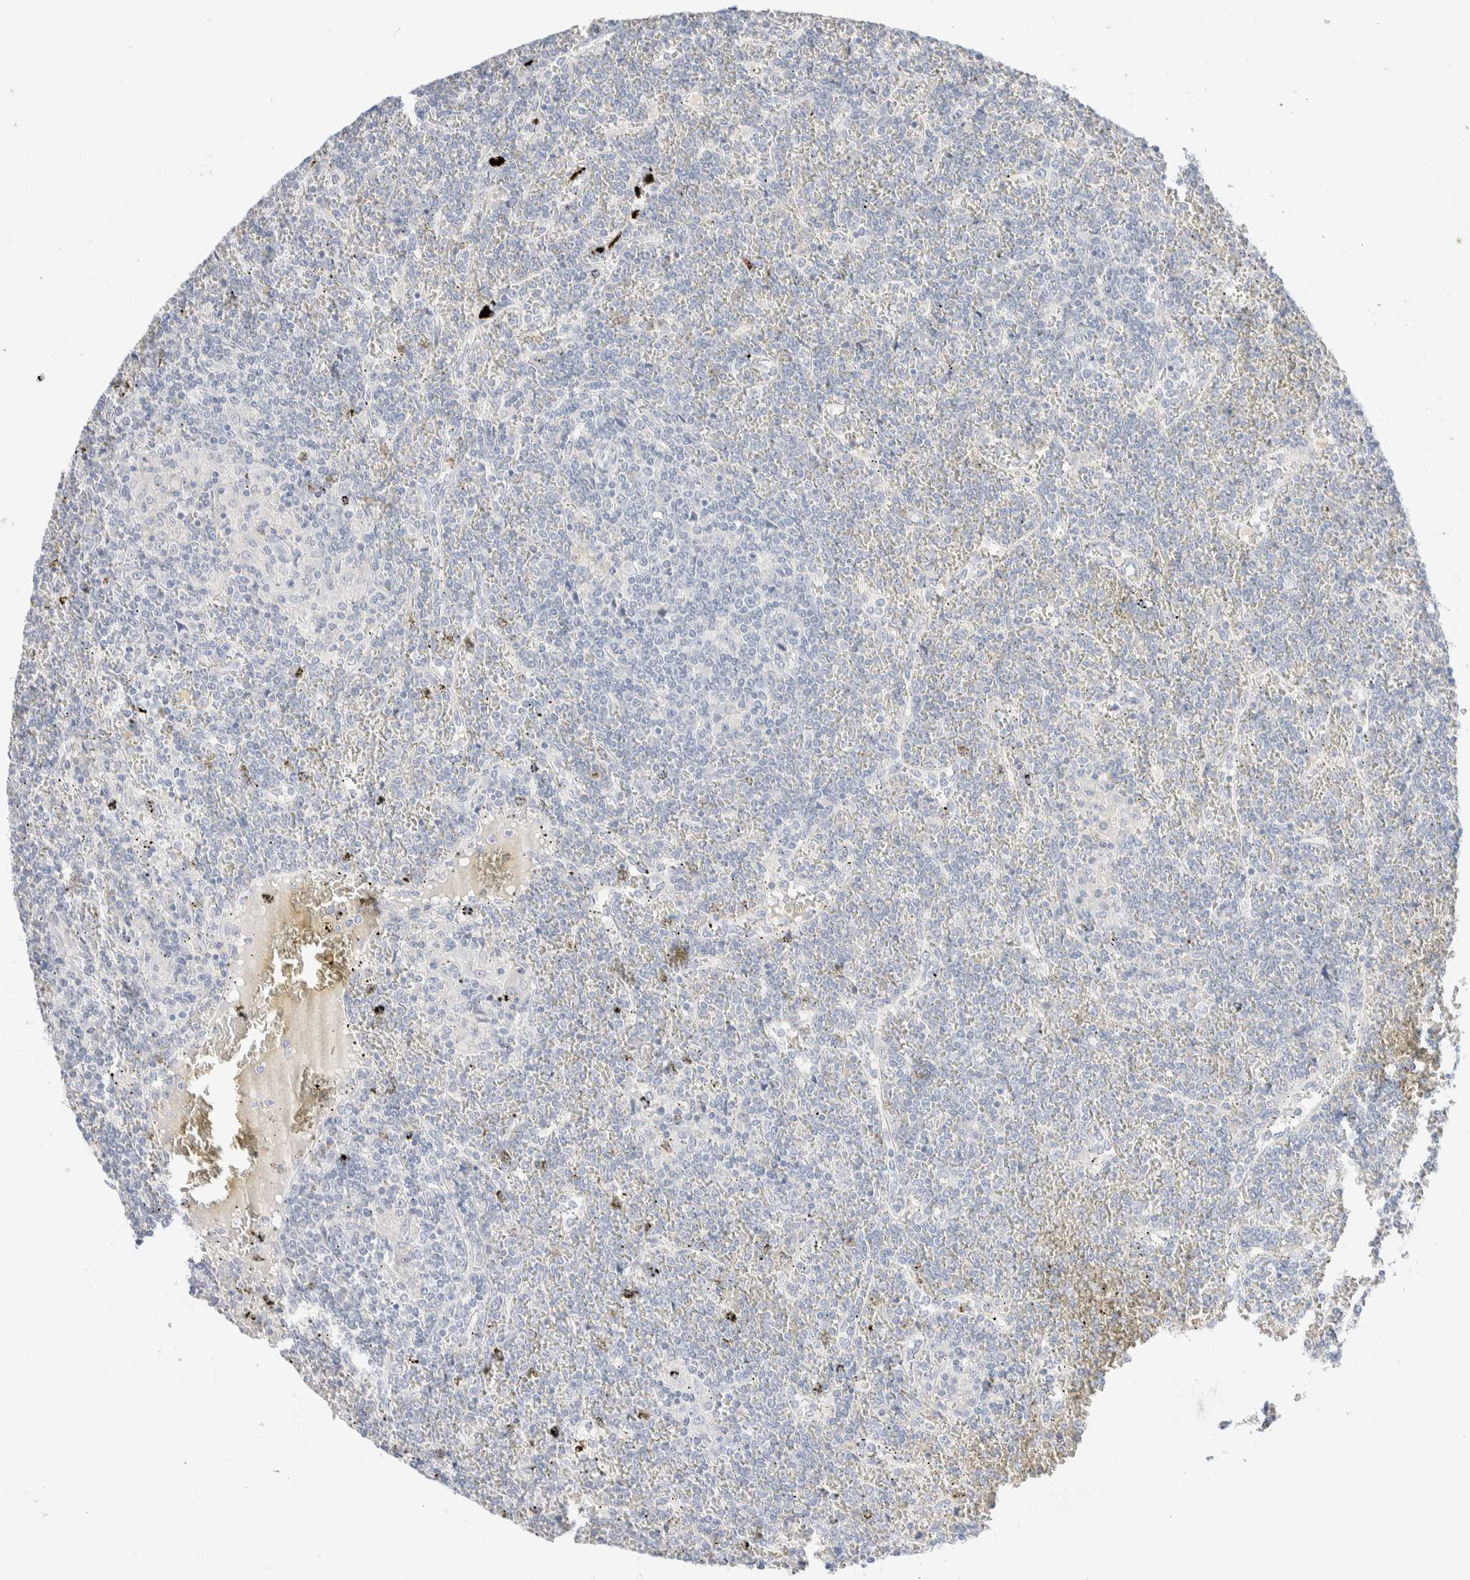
{"staining": {"intensity": "negative", "quantity": "none", "location": "none"}, "tissue": "lymphoma", "cell_type": "Tumor cells", "image_type": "cancer", "snomed": [{"axis": "morphology", "description": "Malignant lymphoma, non-Hodgkin's type, Low grade"}, {"axis": "topography", "description": "Spleen"}], "caption": "High power microscopy image of an immunohistochemistry (IHC) micrograph of lymphoma, revealing no significant expression in tumor cells.", "gene": "RIDA", "patient": {"sex": "female", "age": 19}}